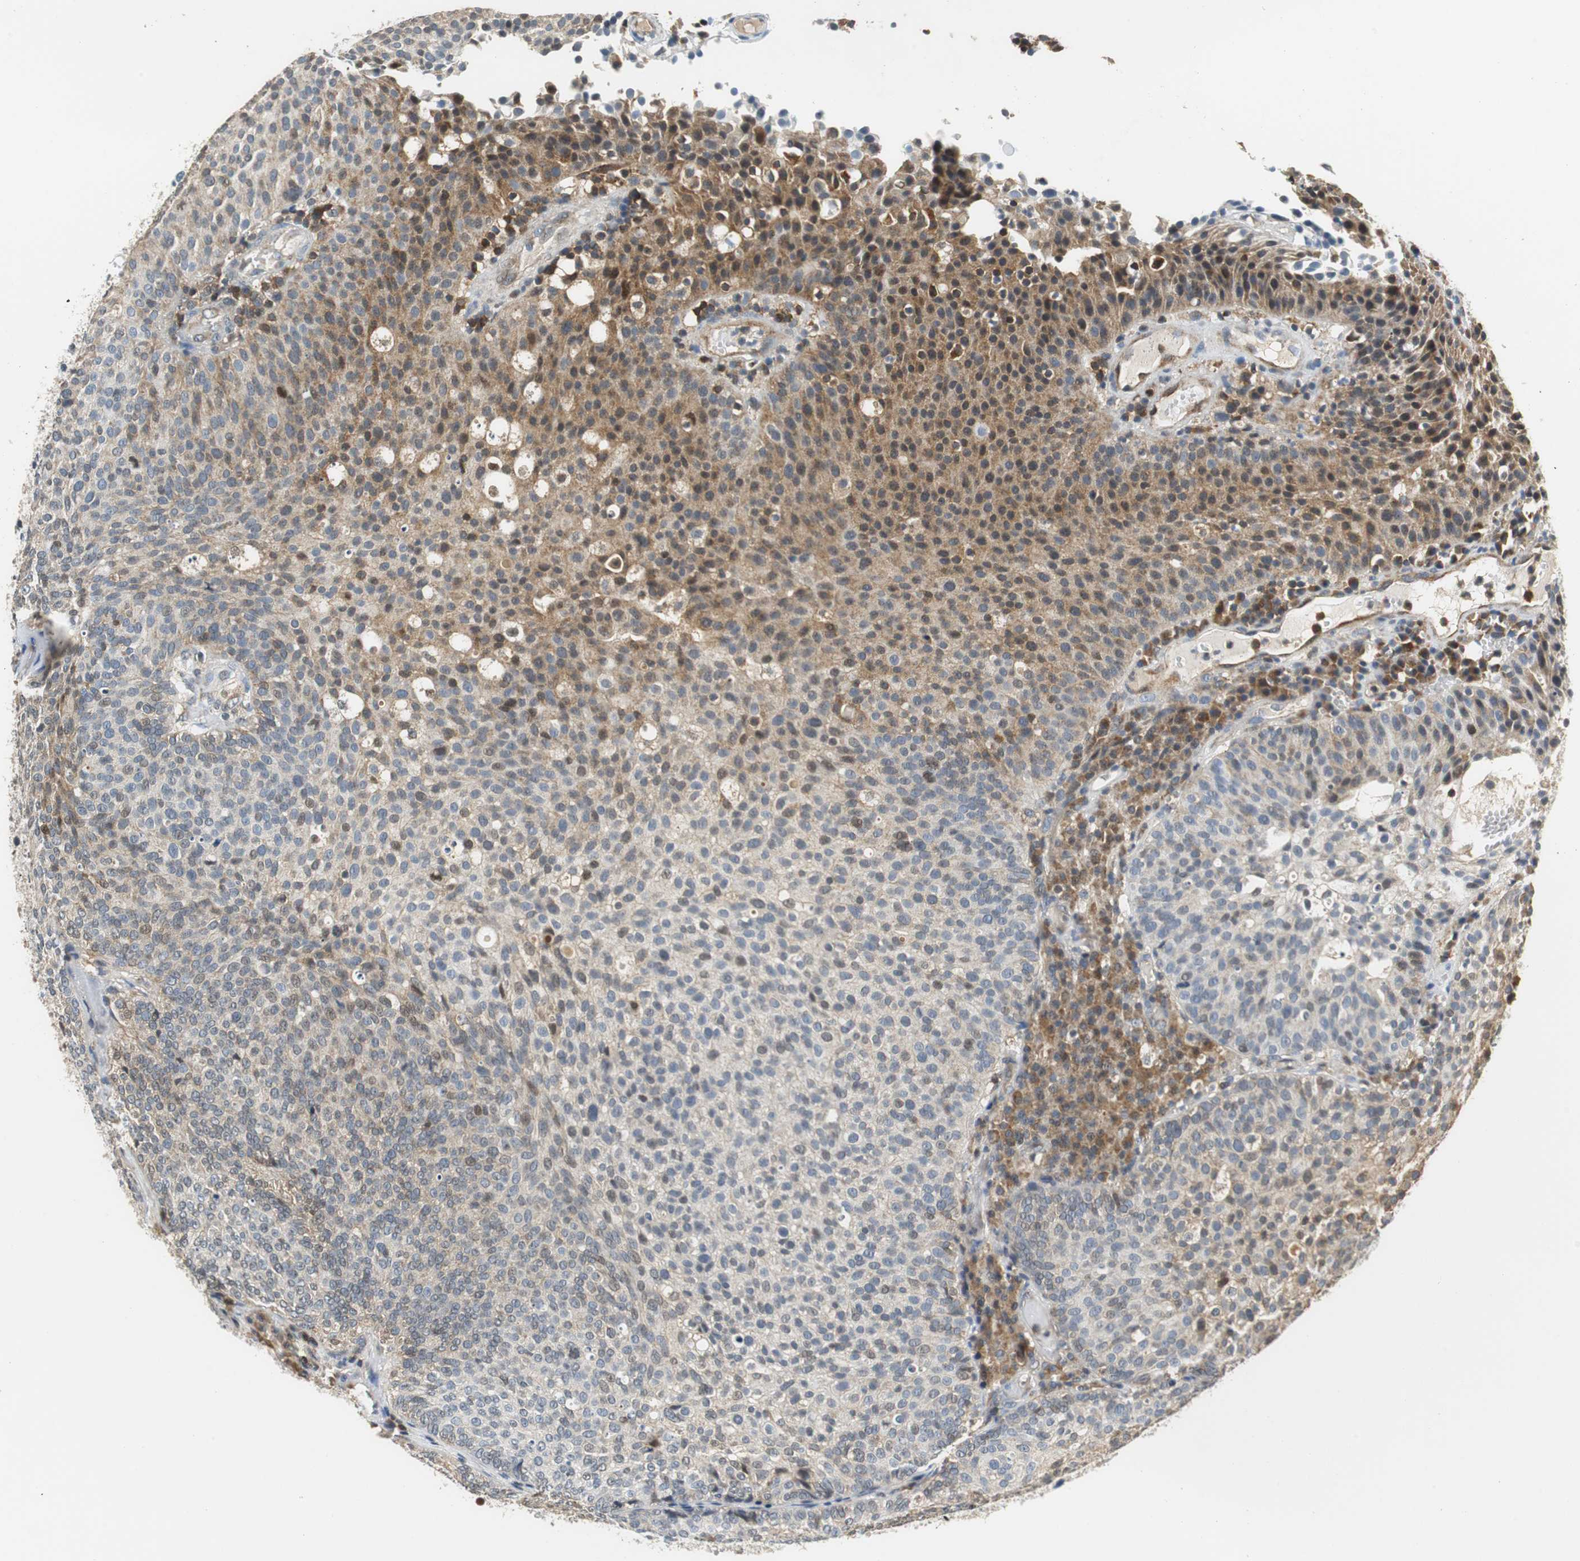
{"staining": {"intensity": "weak", "quantity": "25%-75%", "location": "cytoplasmic/membranous"}, "tissue": "urothelial cancer", "cell_type": "Tumor cells", "image_type": "cancer", "snomed": [{"axis": "morphology", "description": "Urothelial carcinoma, Low grade"}, {"axis": "topography", "description": "Urinary bladder"}], "caption": "This histopathology image reveals IHC staining of urothelial carcinoma (low-grade), with low weak cytoplasmic/membranous staining in approximately 25%-75% of tumor cells.", "gene": "GSDMD", "patient": {"sex": "male", "age": 85}}